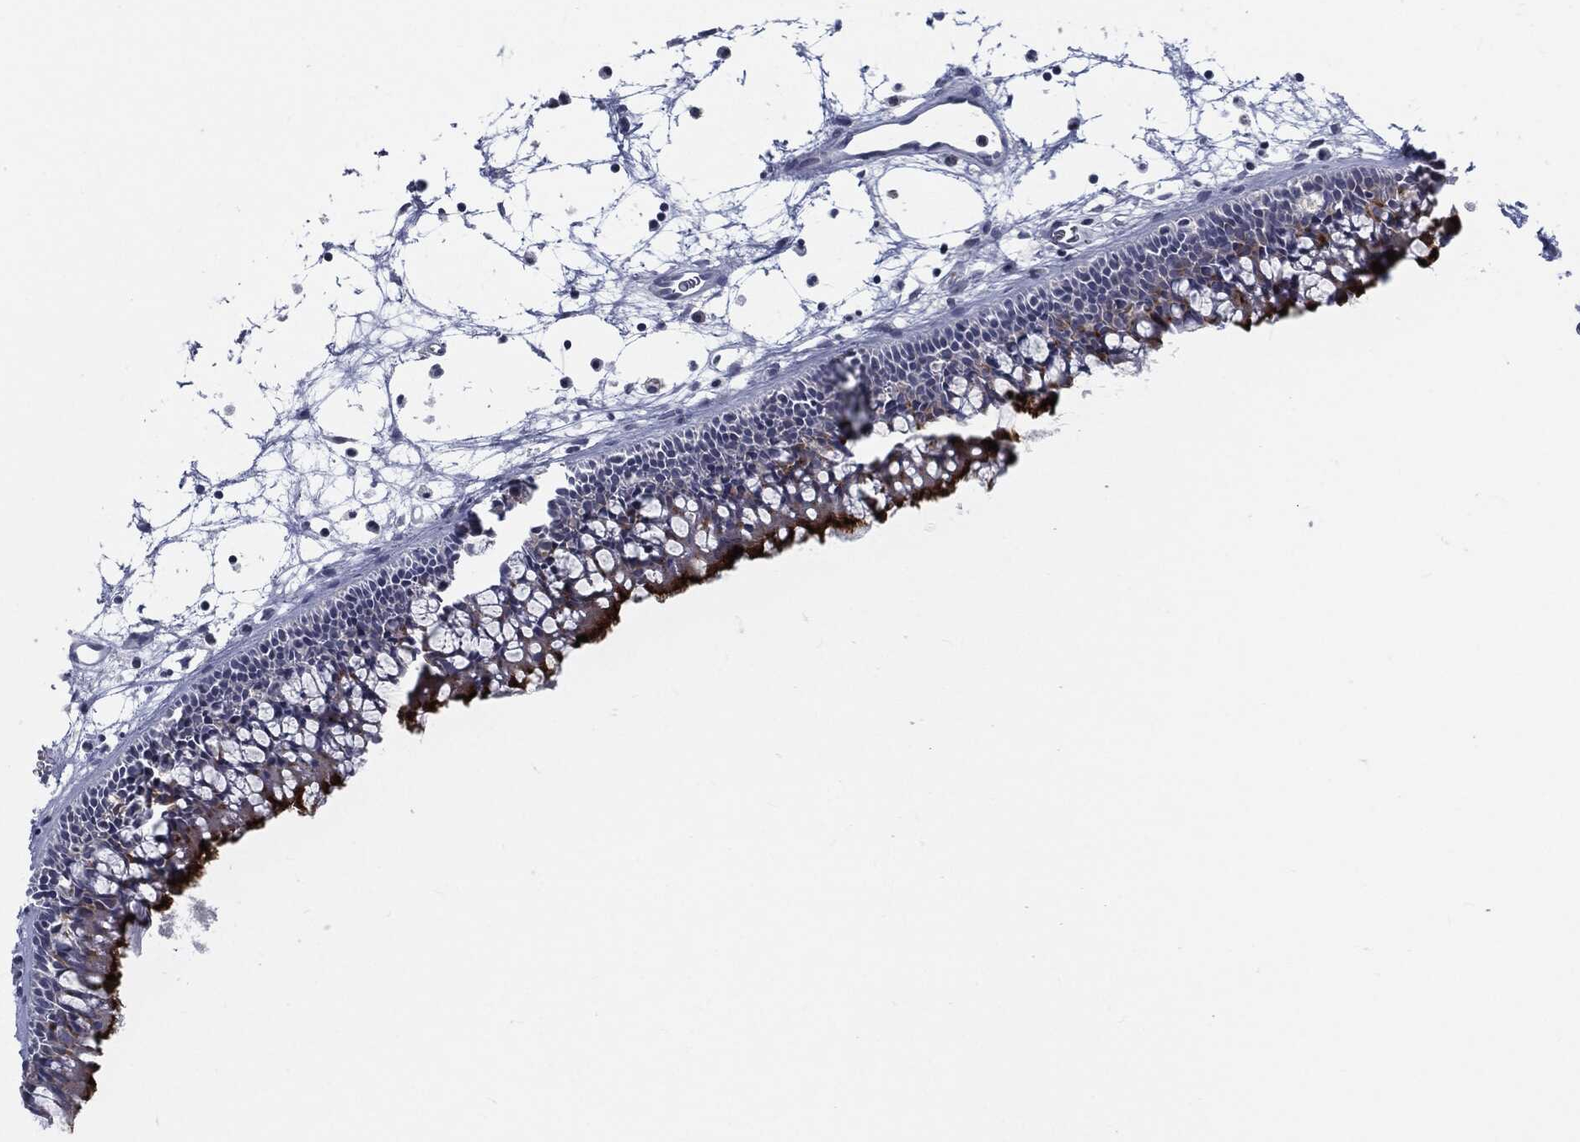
{"staining": {"intensity": "strong", "quantity": ">75%", "location": "cytoplasmic/membranous"}, "tissue": "nasopharynx", "cell_type": "Respiratory epithelial cells", "image_type": "normal", "snomed": [{"axis": "morphology", "description": "Normal tissue, NOS"}, {"axis": "topography", "description": "Nasopharynx"}], "caption": "High-magnification brightfield microscopy of benign nasopharynx stained with DAB (brown) and counterstained with hematoxylin (blue). respiratory epithelial cells exhibit strong cytoplasmic/membranous expression is seen in about>75% of cells.", "gene": "PROM1", "patient": {"sex": "male", "age": 58}}